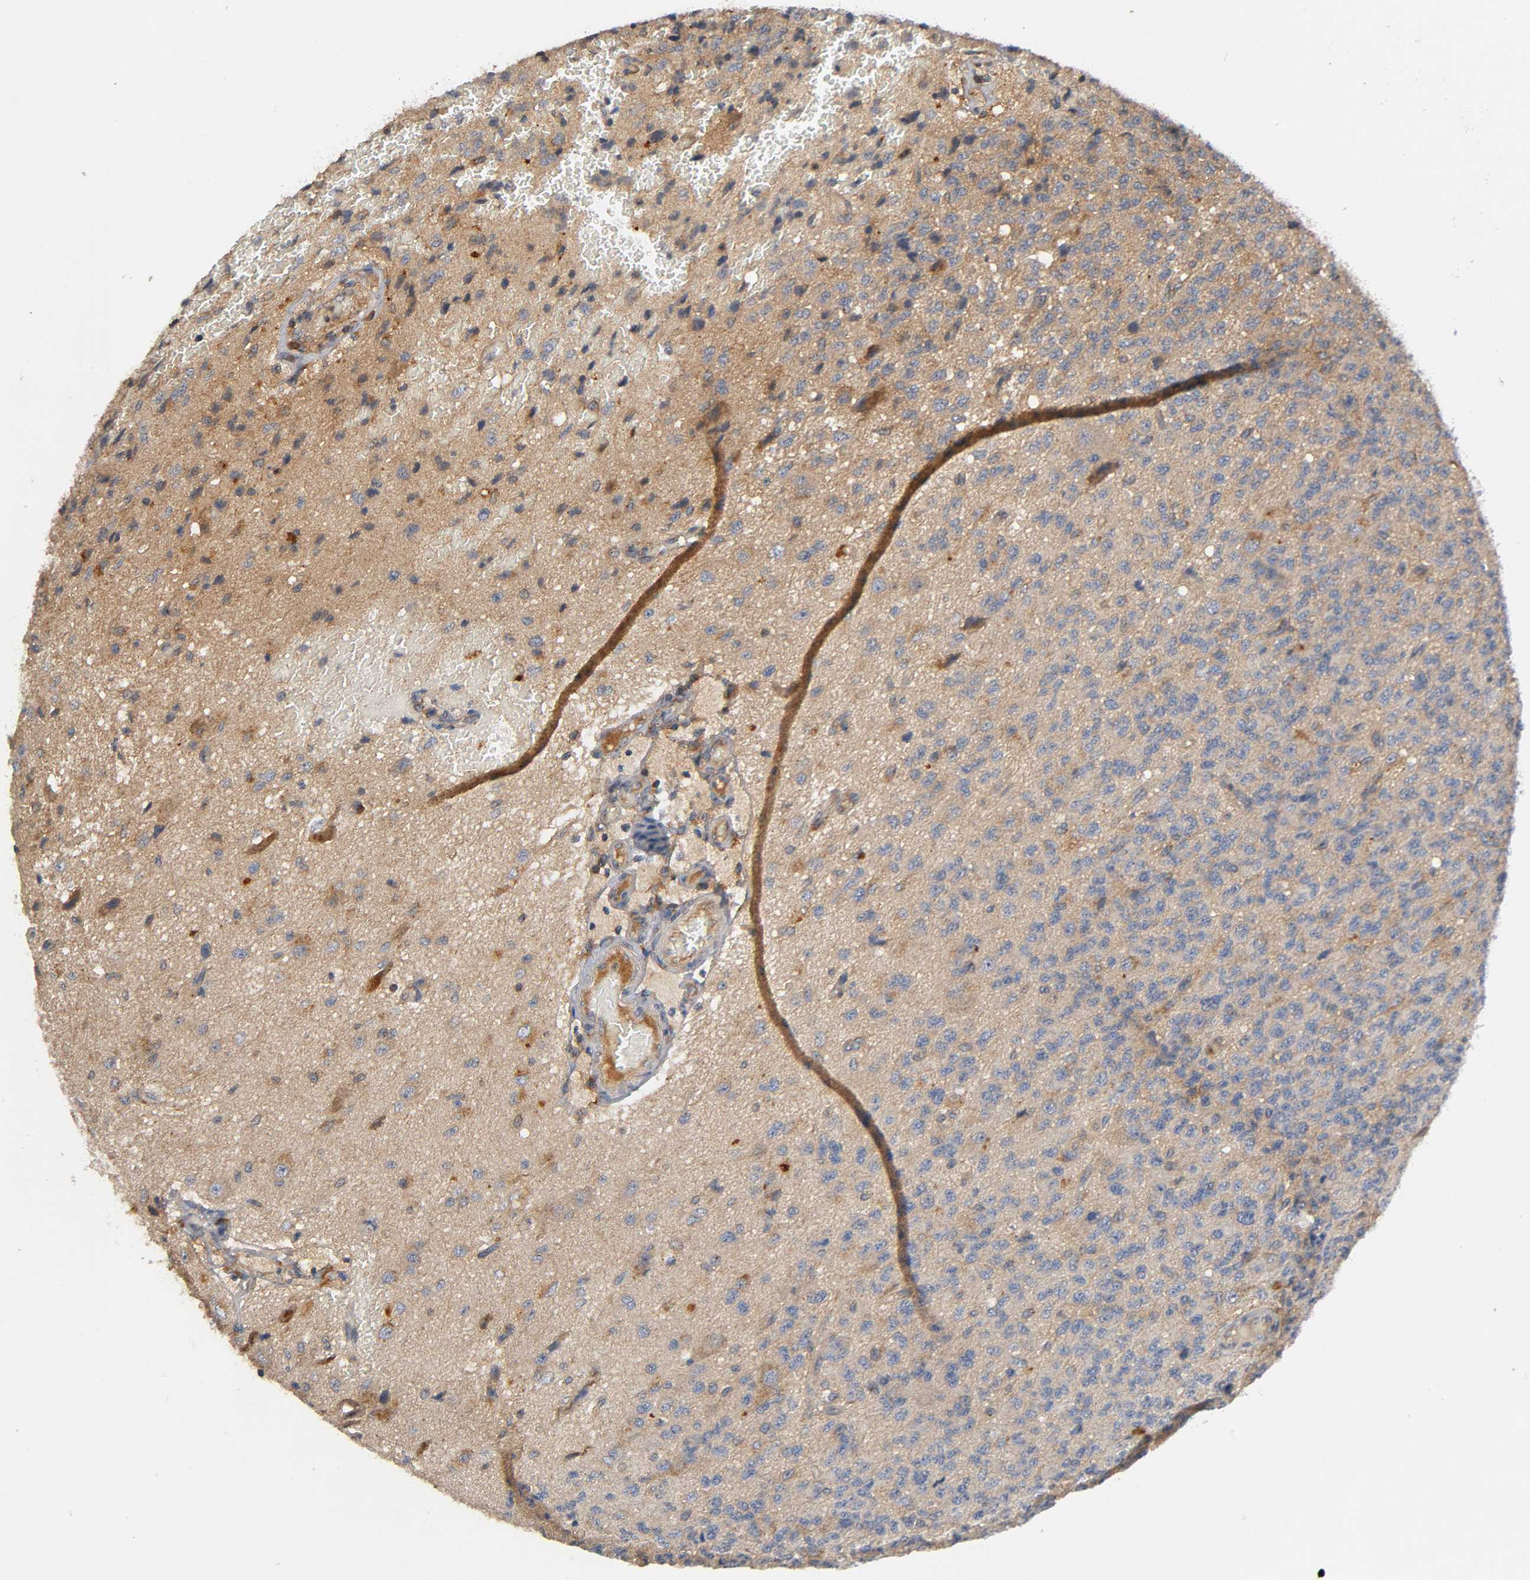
{"staining": {"intensity": "moderate", "quantity": ">75%", "location": "cytoplasmic/membranous"}, "tissue": "glioma", "cell_type": "Tumor cells", "image_type": "cancer", "snomed": [{"axis": "morphology", "description": "Glioma, malignant, High grade"}, {"axis": "topography", "description": "pancreas cauda"}], "caption": "Human malignant glioma (high-grade) stained with a brown dye demonstrates moderate cytoplasmic/membranous positive expression in approximately >75% of tumor cells.", "gene": "IKBKB", "patient": {"sex": "male", "age": 60}}